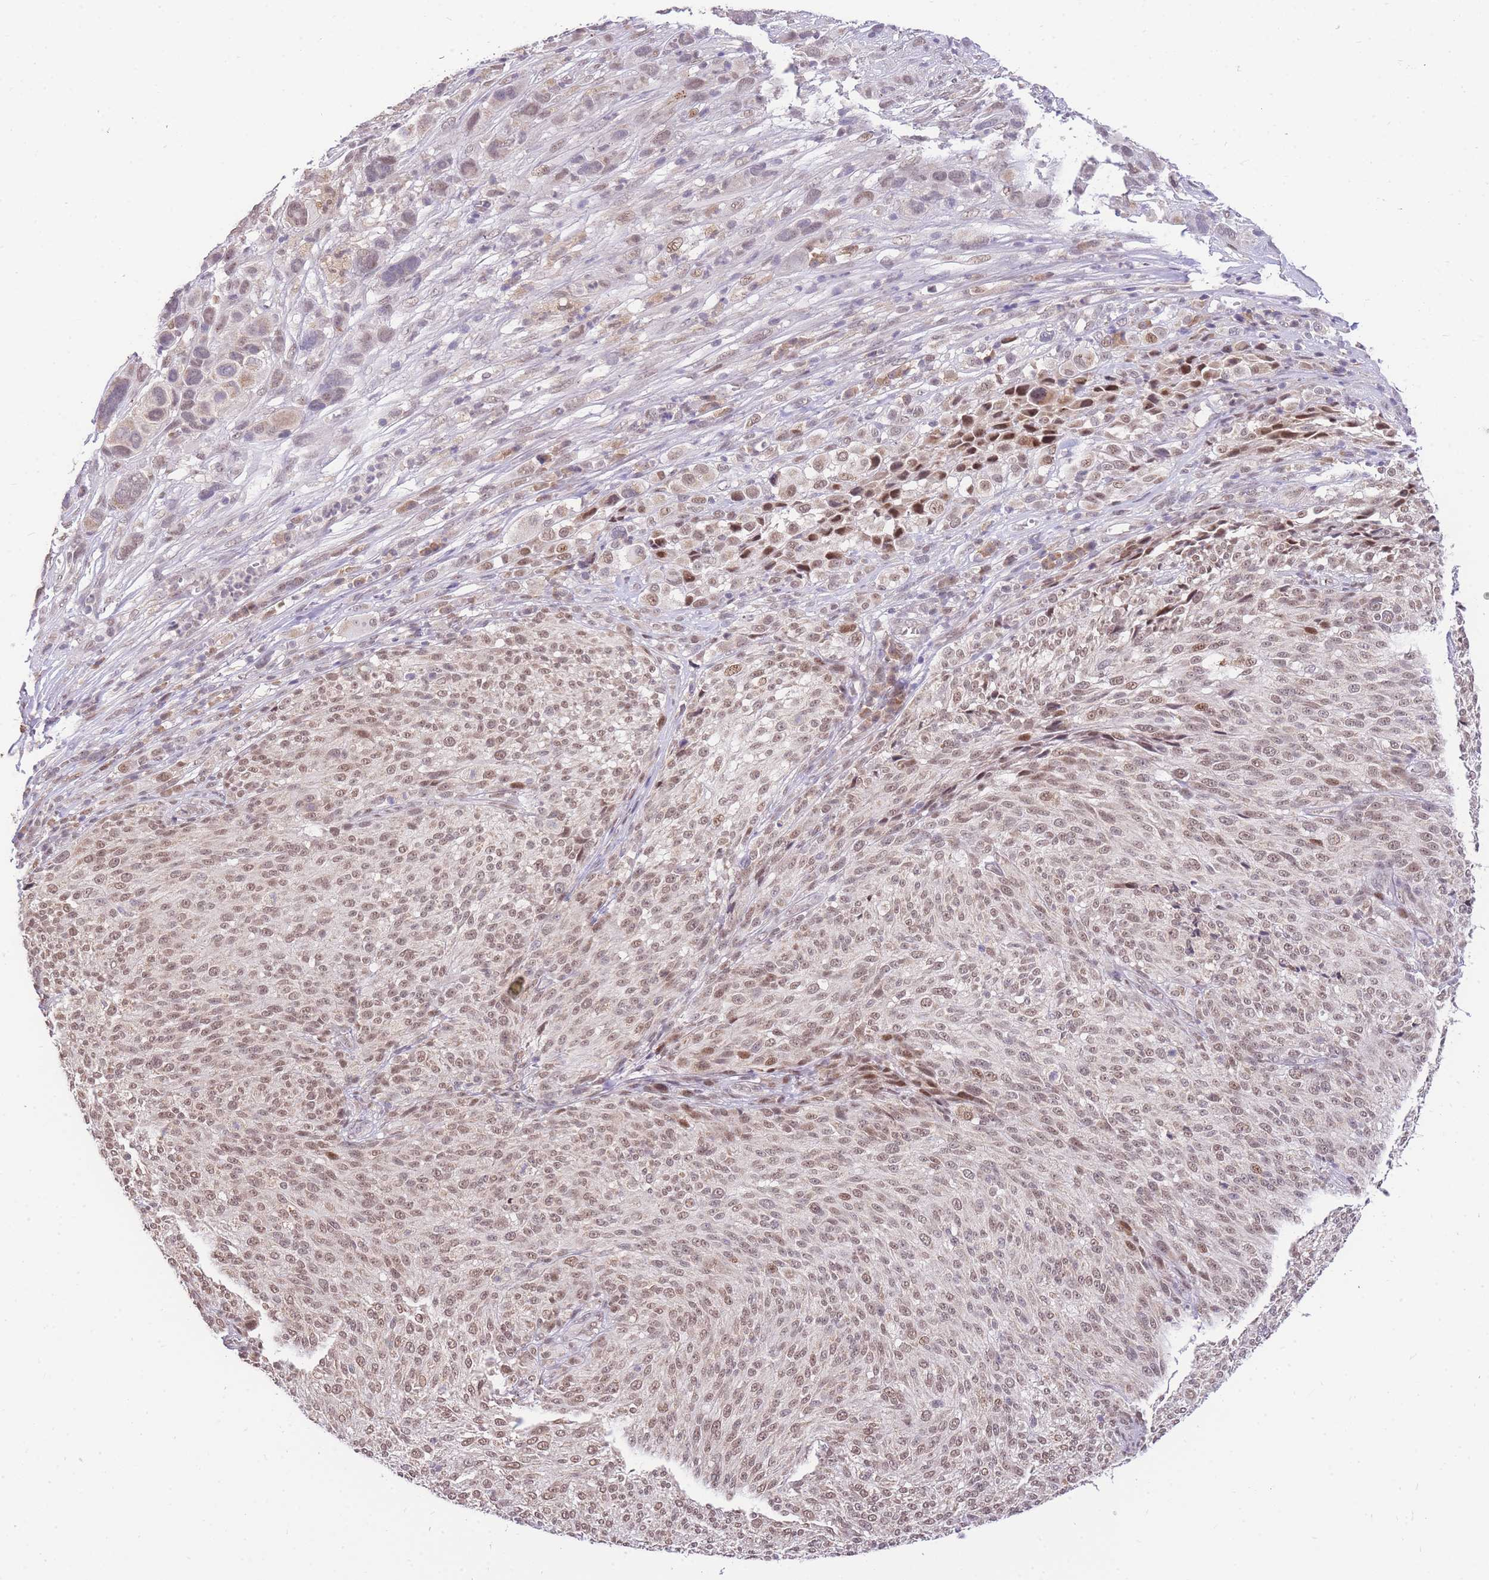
{"staining": {"intensity": "weak", "quantity": ">75%", "location": "nuclear"}, "tissue": "melanoma", "cell_type": "Tumor cells", "image_type": "cancer", "snomed": [{"axis": "morphology", "description": "Malignant melanoma, NOS"}, {"axis": "topography", "description": "Skin of trunk"}], "caption": "The micrograph demonstrates a brown stain indicating the presence of a protein in the nuclear of tumor cells in melanoma.", "gene": "PUS10", "patient": {"sex": "male", "age": 71}}